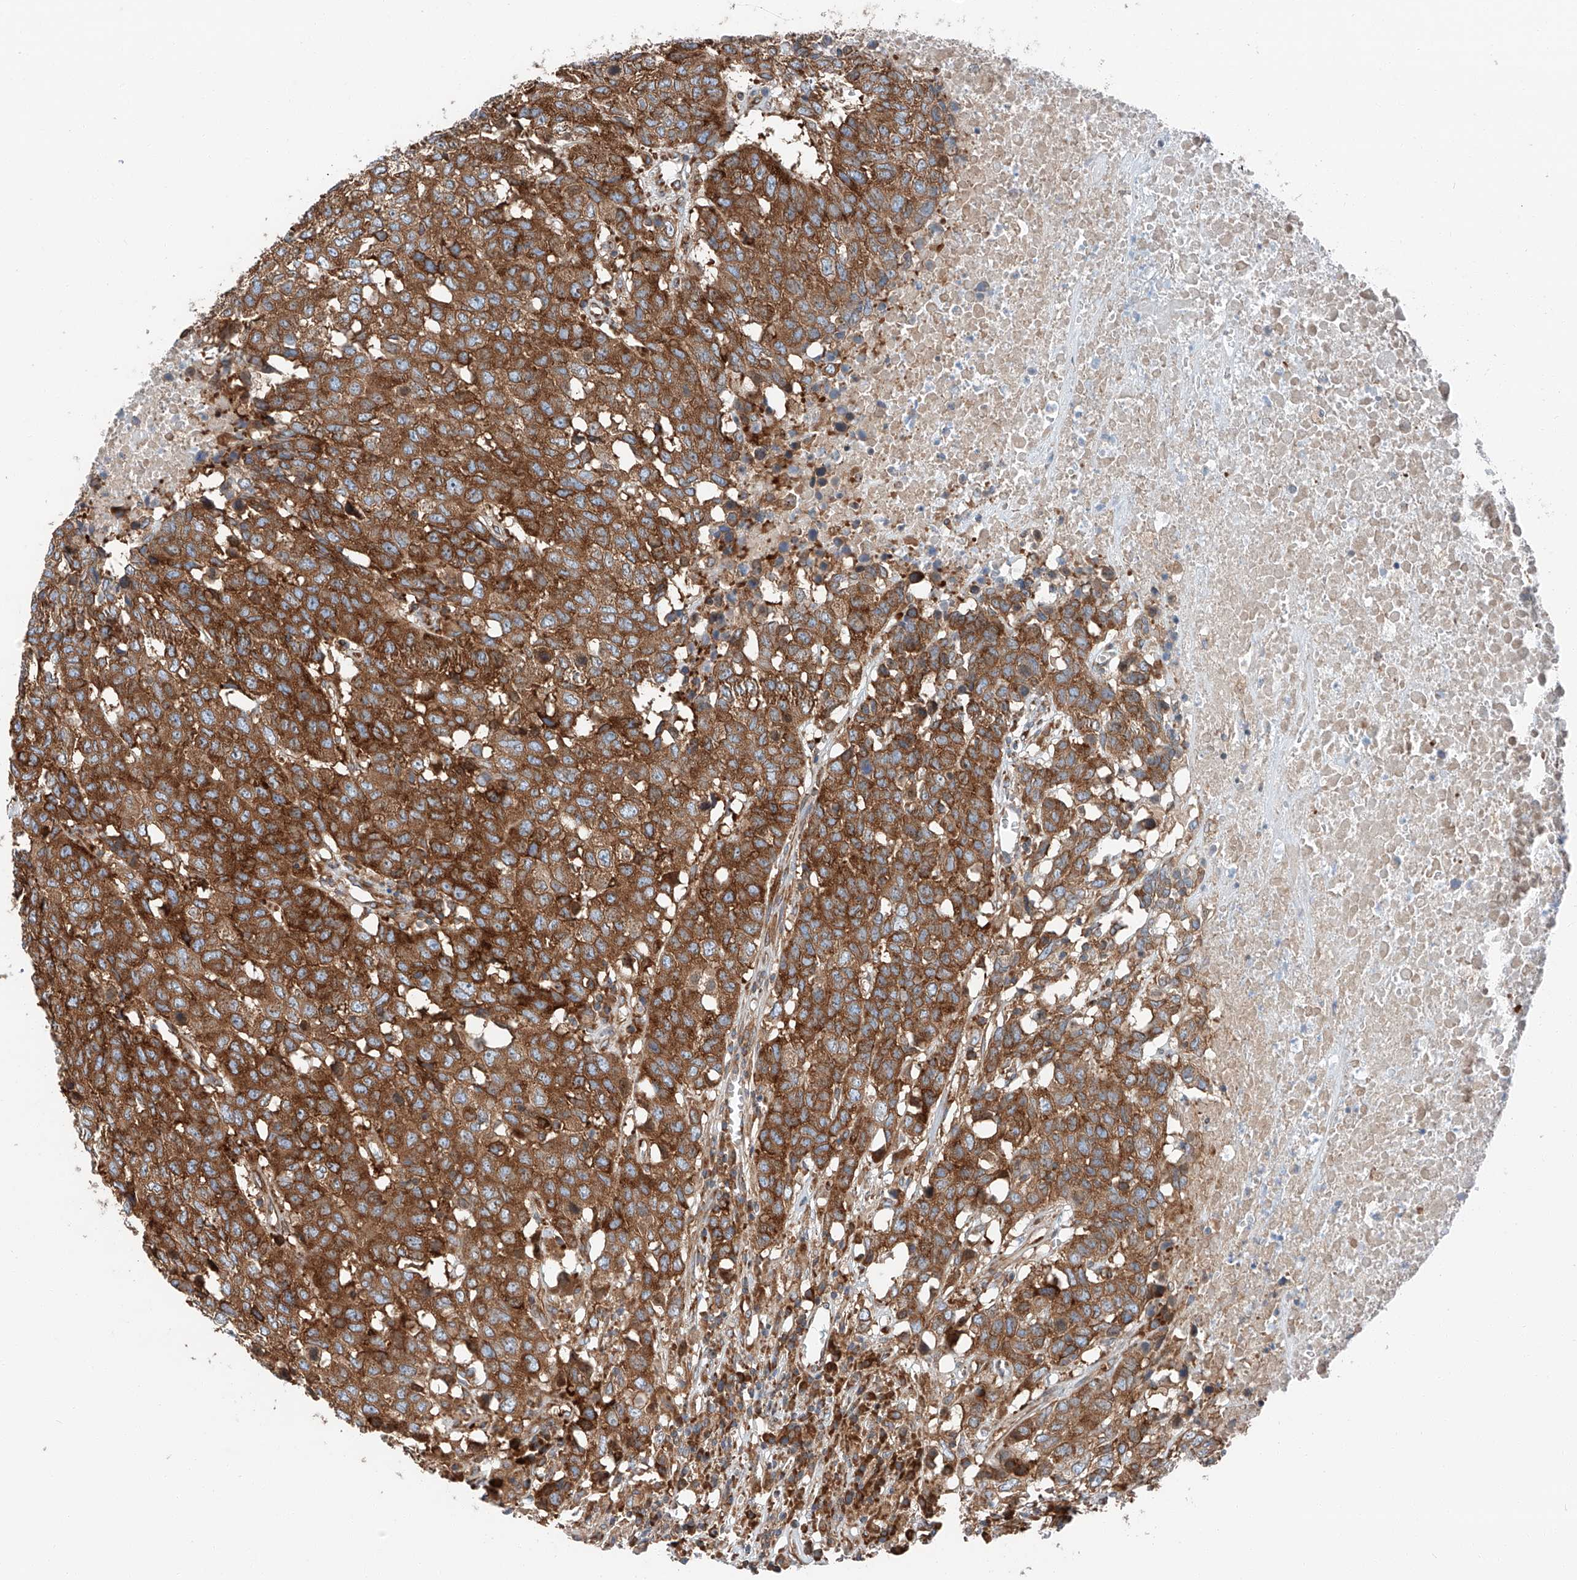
{"staining": {"intensity": "strong", "quantity": ">75%", "location": "cytoplasmic/membranous"}, "tissue": "head and neck cancer", "cell_type": "Tumor cells", "image_type": "cancer", "snomed": [{"axis": "morphology", "description": "Squamous cell carcinoma, NOS"}, {"axis": "topography", "description": "Head-Neck"}], "caption": "A micrograph of human head and neck squamous cell carcinoma stained for a protein reveals strong cytoplasmic/membranous brown staining in tumor cells. The staining was performed using DAB (3,3'-diaminobenzidine), with brown indicating positive protein expression. Nuclei are stained blue with hematoxylin.", "gene": "ZC3H15", "patient": {"sex": "male", "age": 66}}